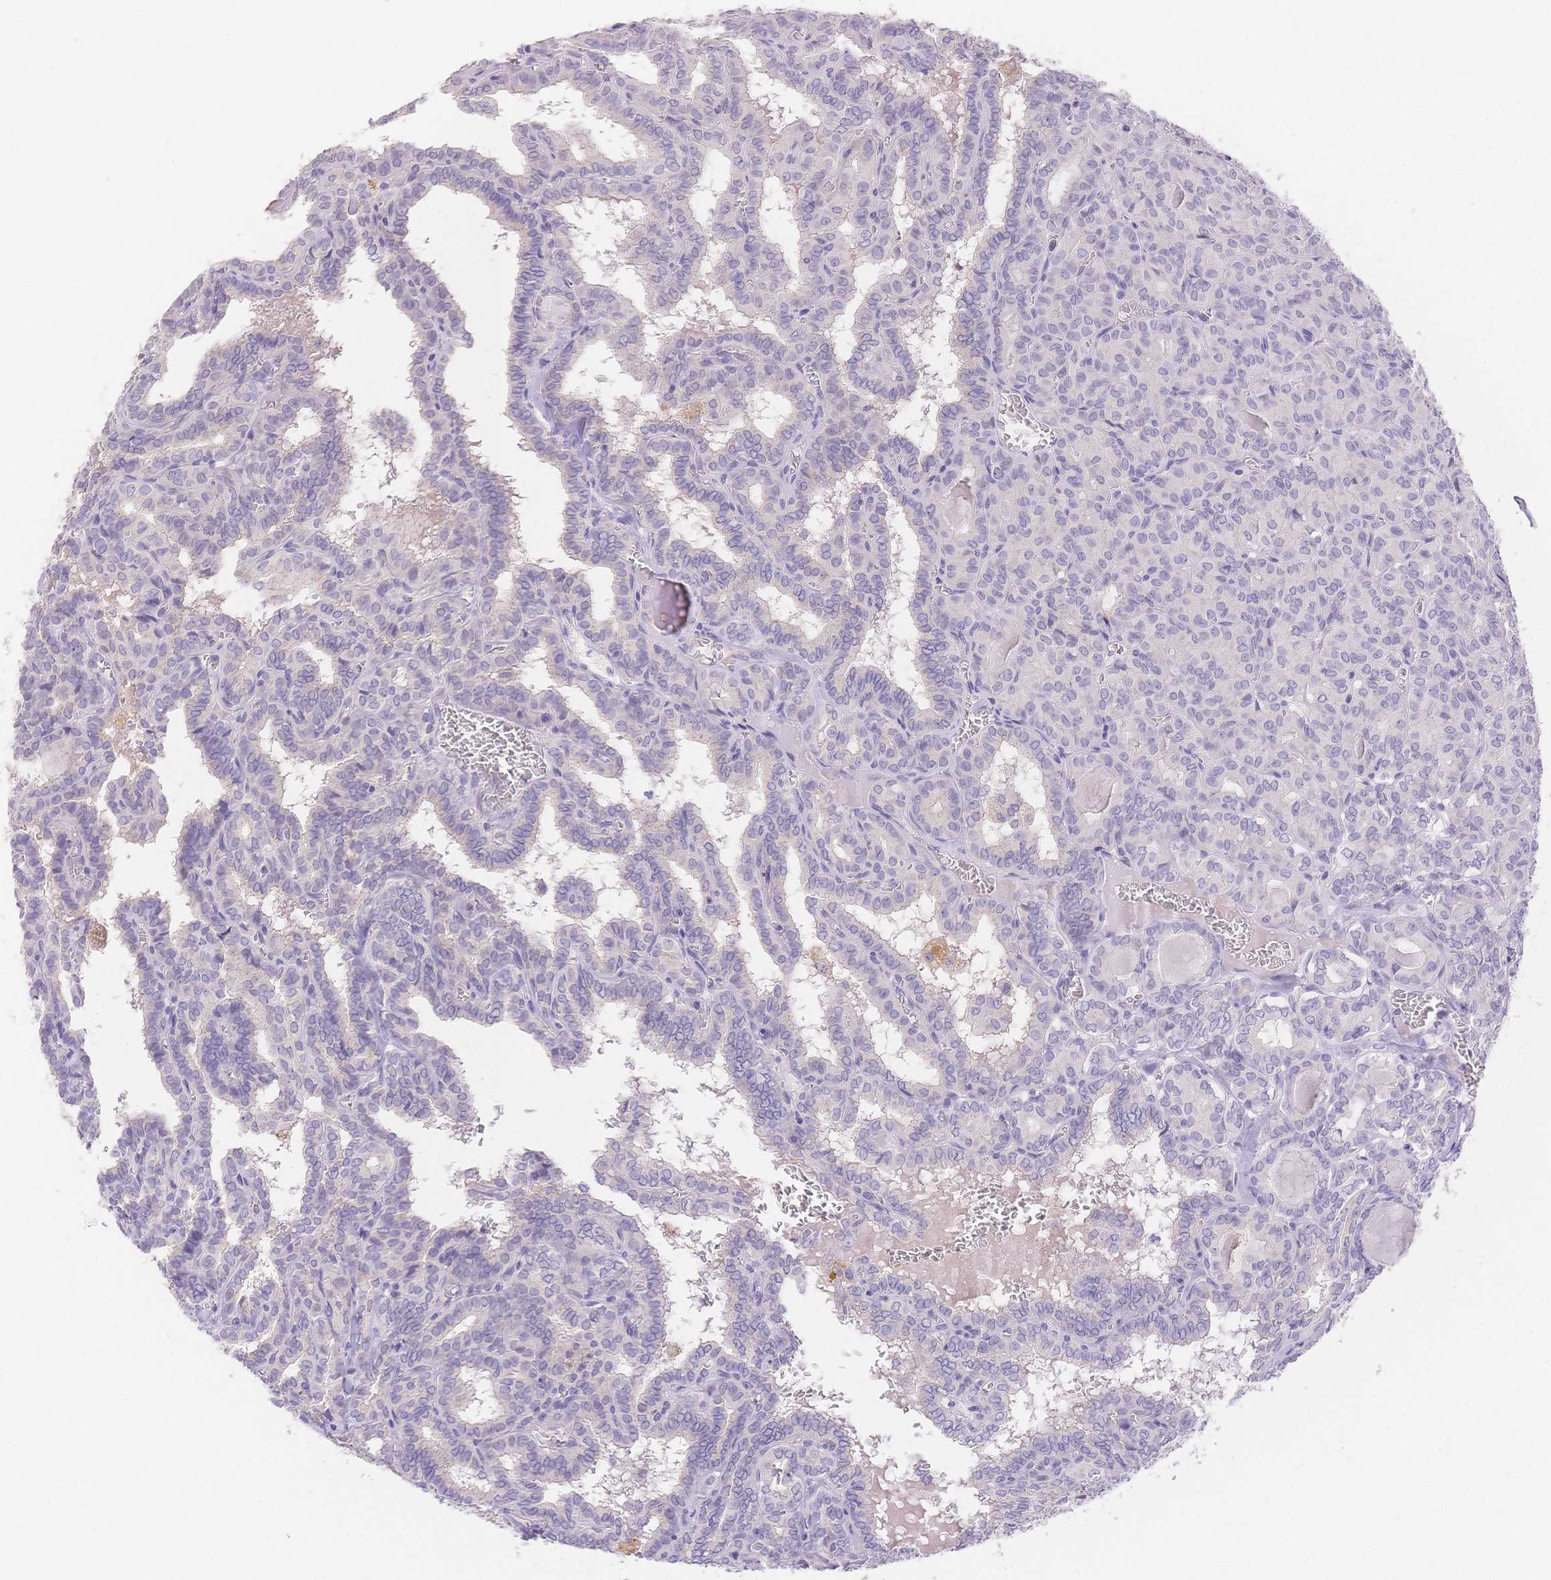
{"staining": {"intensity": "negative", "quantity": "none", "location": "none"}, "tissue": "thyroid cancer", "cell_type": "Tumor cells", "image_type": "cancer", "snomed": [{"axis": "morphology", "description": "Papillary adenocarcinoma, NOS"}, {"axis": "topography", "description": "Thyroid gland"}], "caption": "A photomicrograph of thyroid cancer stained for a protein exhibits no brown staining in tumor cells. (Brightfield microscopy of DAB (3,3'-diaminobenzidine) immunohistochemistry (IHC) at high magnification).", "gene": "MYOM1", "patient": {"sex": "female", "age": 39}}